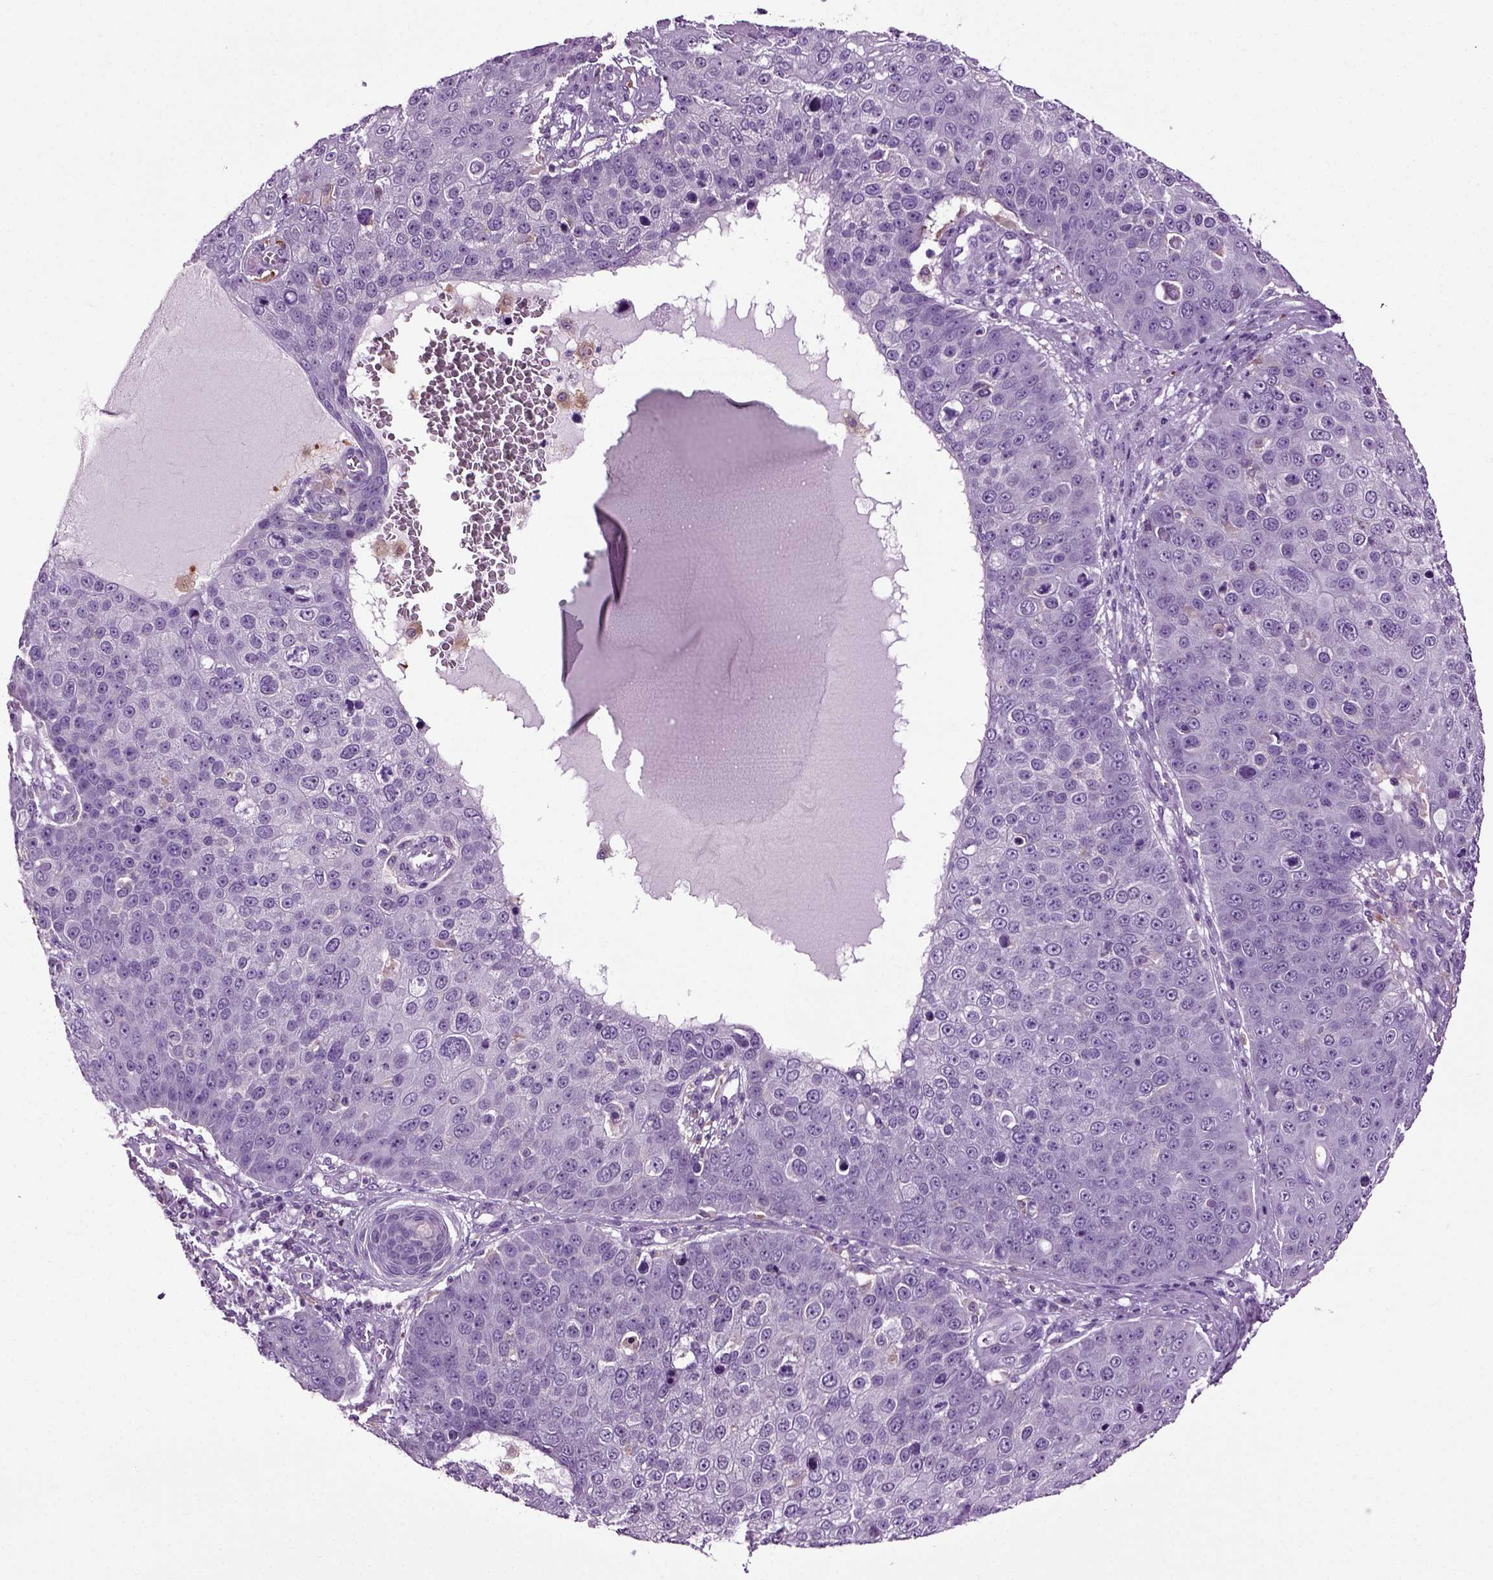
{"staining": {"intensity": "negative", "quantity": "none", "location": "none"}, "tissue": "skin cancer", "cell_type": "Tumor cells", "image_type": "cancer", "snomed": [{"axis": "morphology", "description": "Squamous cell carcinoma, NOS"}, {"axis": "topography", "description": "Skin"}], "caption": "Micrograph shows no significant protein positivity in tumor cells of squamous cell carcinoma (skin). (Immunohistochemistry, brightfield microscopy, high magnification).", "gene": "DNAH10", "patient": {"sex": "male", "age": 71}}